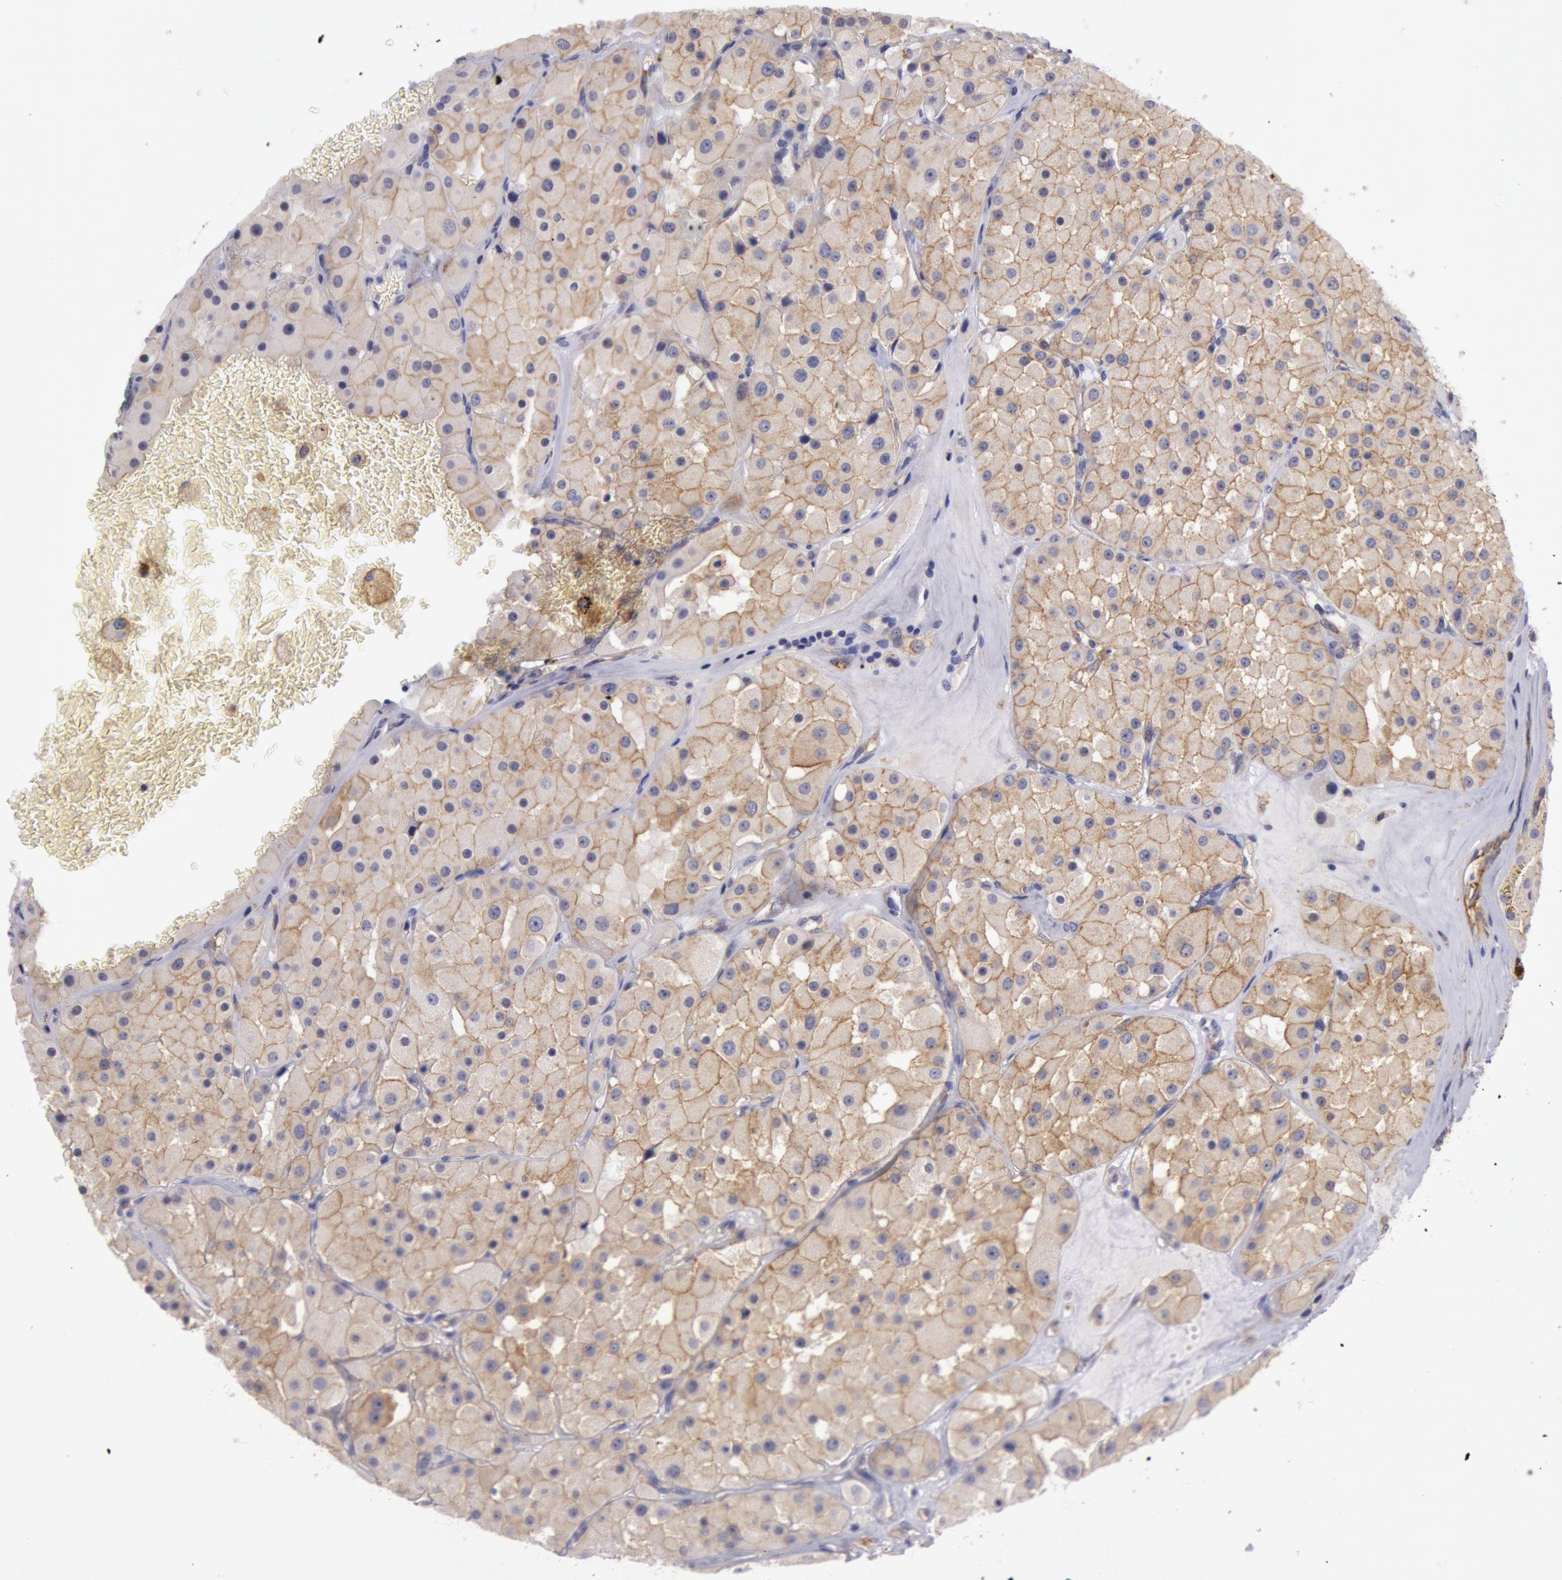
{"staining": {"intensity": "weak", "quantity": ">75%", "location": "cytoplasmic/membranous"}, "tissue": "renal cancer", "cell_type": "Tumor cells", "image_type": "cancer", "snomed": [{"axis": "morphology", "description": "Adenocarcinoma, uncertain malignant potential"}, {"axis": "topography", "description": "Kidney"}], "caption": "Approximately >75% of tumor cells in human renal adenocarcinoma,  uncertain malignant potential display weak cytoplasmic/membranous protein expression as visualized by brown immunohistochemical staining.", "gene": "MYO5A", "patient": {"sex": "male", "age": 63}}